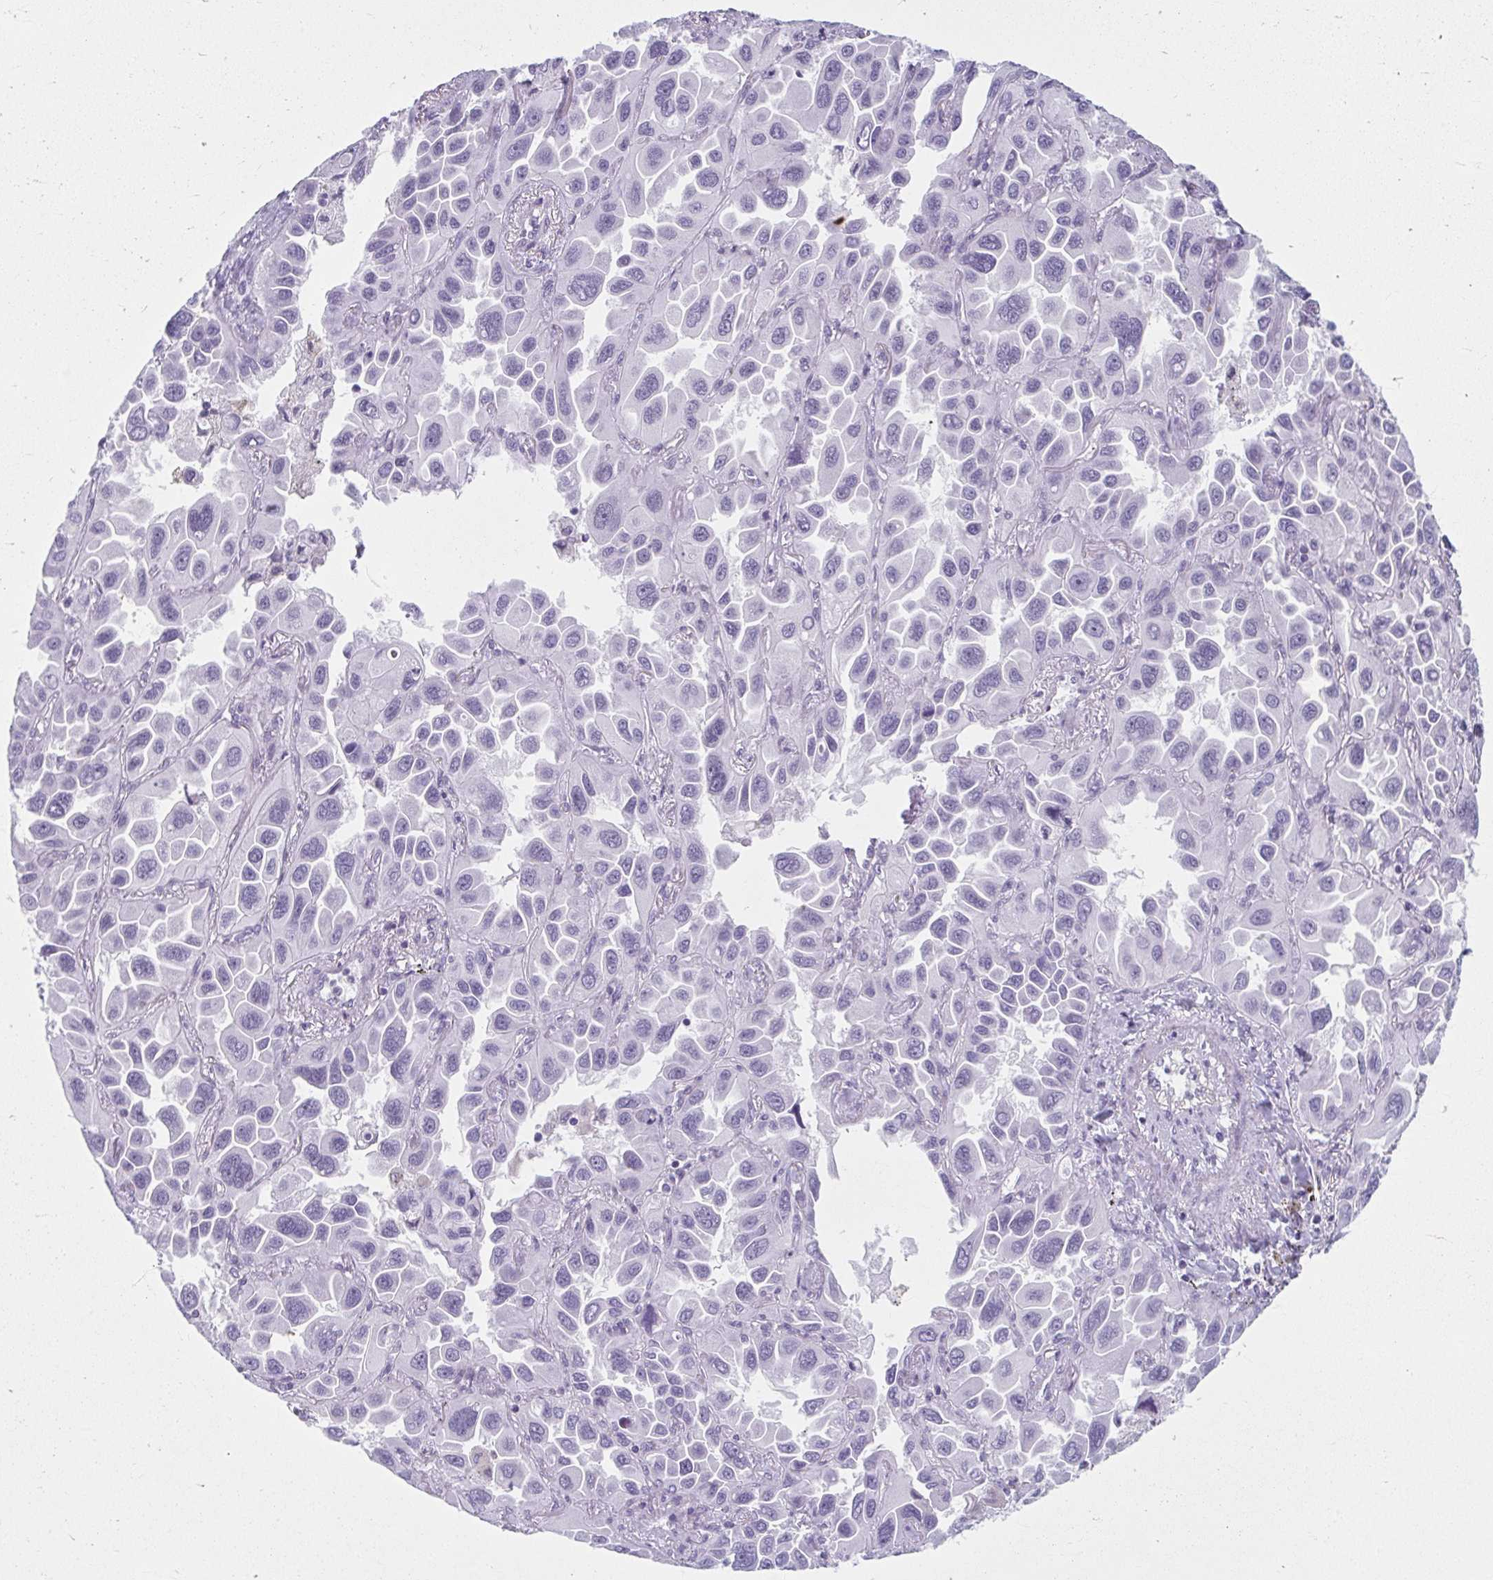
{"staining": {"intensity": "negative", "quantity": "none", "location": "none"}, "tissue": "lung cancer", "cell_type": "Tumor cells", "image_type": "cancer", "snomed": [{"axis": "morphology", "description": "Adenocarcinoma, NOS"}, {"axis": "topography", "description": "Lung"}], "caption": "DAB (3,3'-diaminobenzidine) immunohistochemical staining of lung cancer (adenocarcinoma) shows no significant staining in tumor cells.", "gene": "MOBP", "patient": {"sex": "male", "age": 64}}